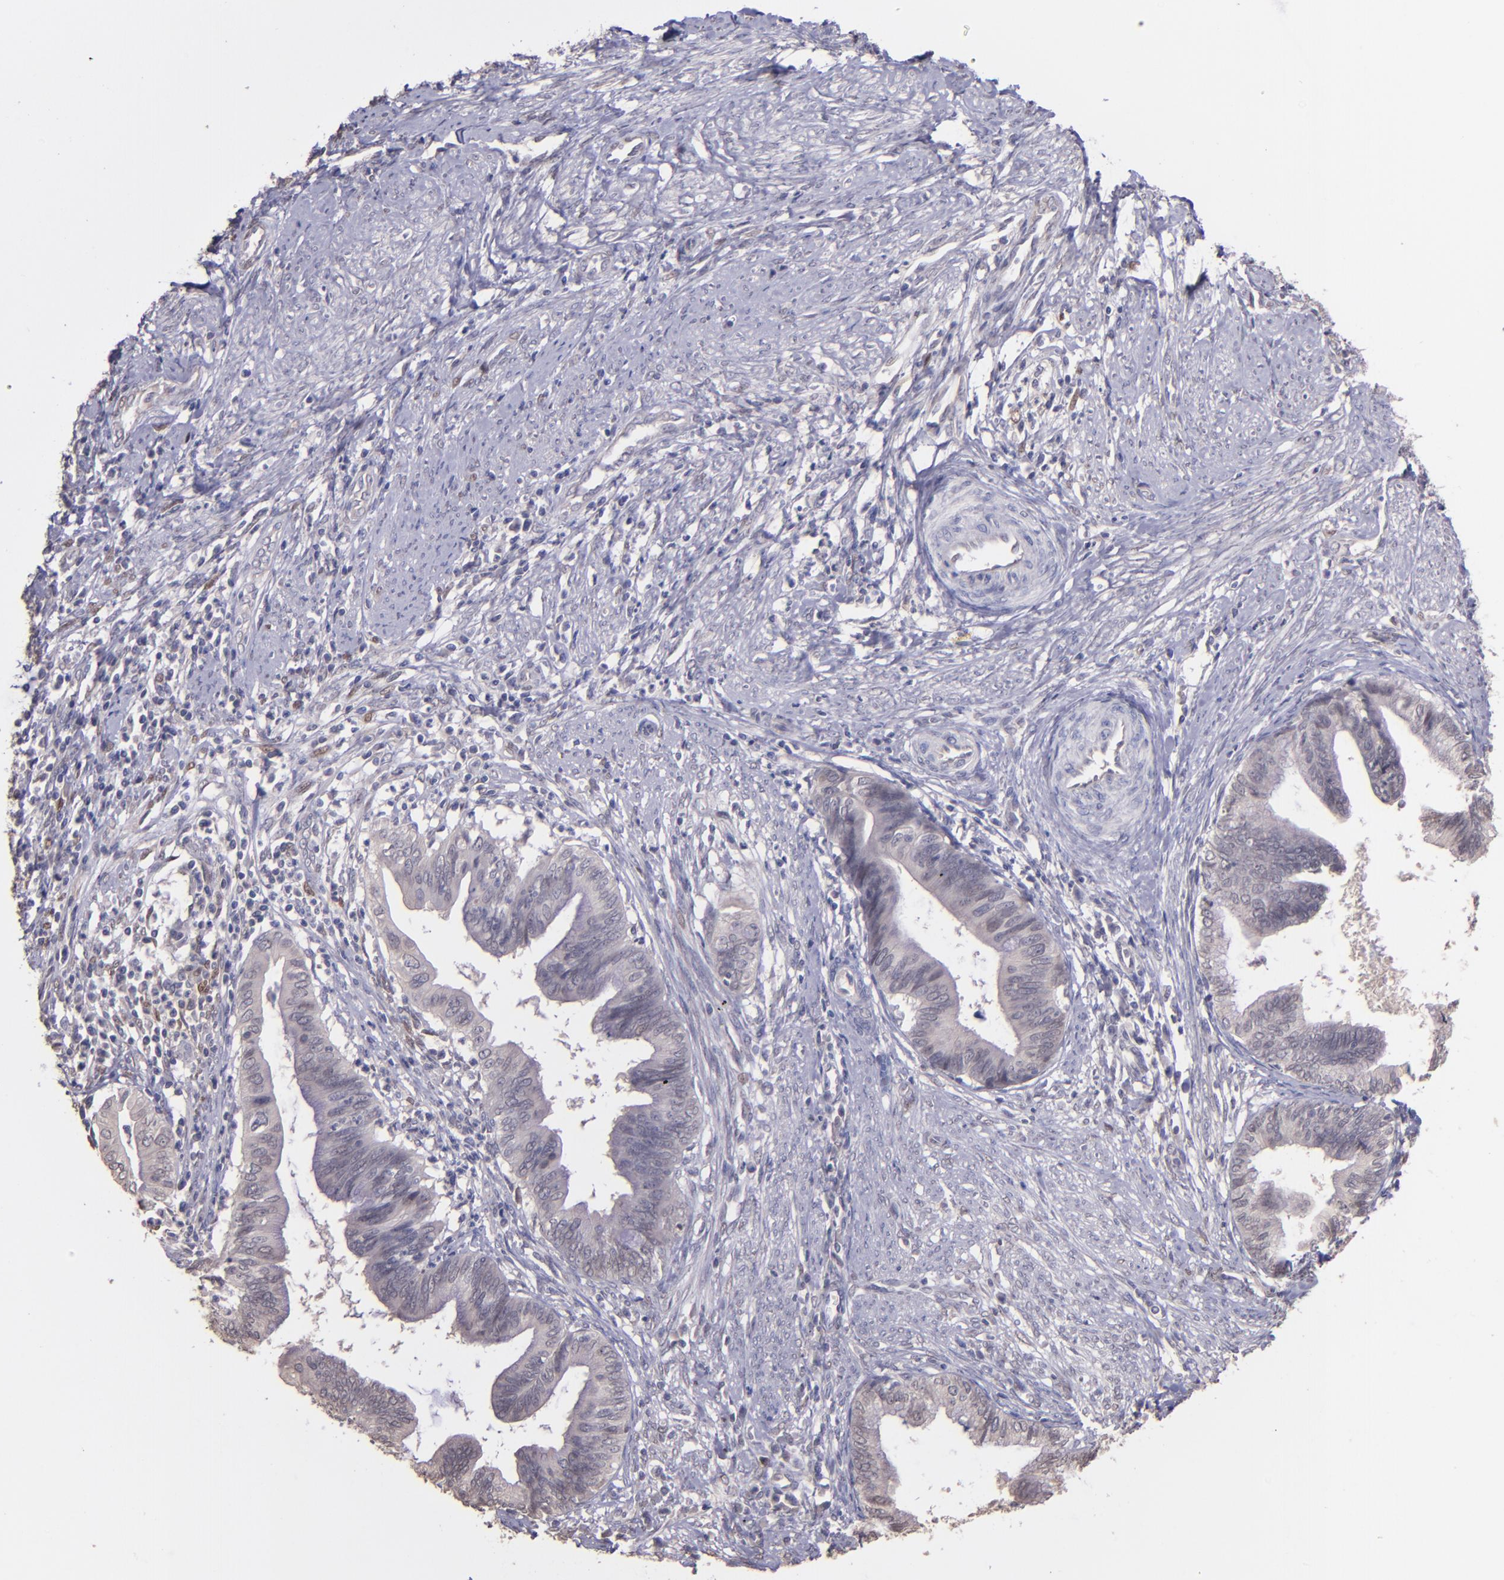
{"staining": {"intensity": "weak", "quantity": "<25%", "location": "cytoplasmic/membranous"}, "tissue": "cervical cancer", "cell_type": "Tumor cells", "image_type": "cancer", "snomed": [{"axis": "morphology", "description": "Adenocarcinoma, NOS"}, {"axis": "topography", "description": "Cervix"}], "caption": "The immunohistochemistry (IHC) image has no significant positivity in tumor cells of cervical adenocarcinoma tissue.", "gene": "NUP62CL", "patient": {"sex": "female", "age": 36}}